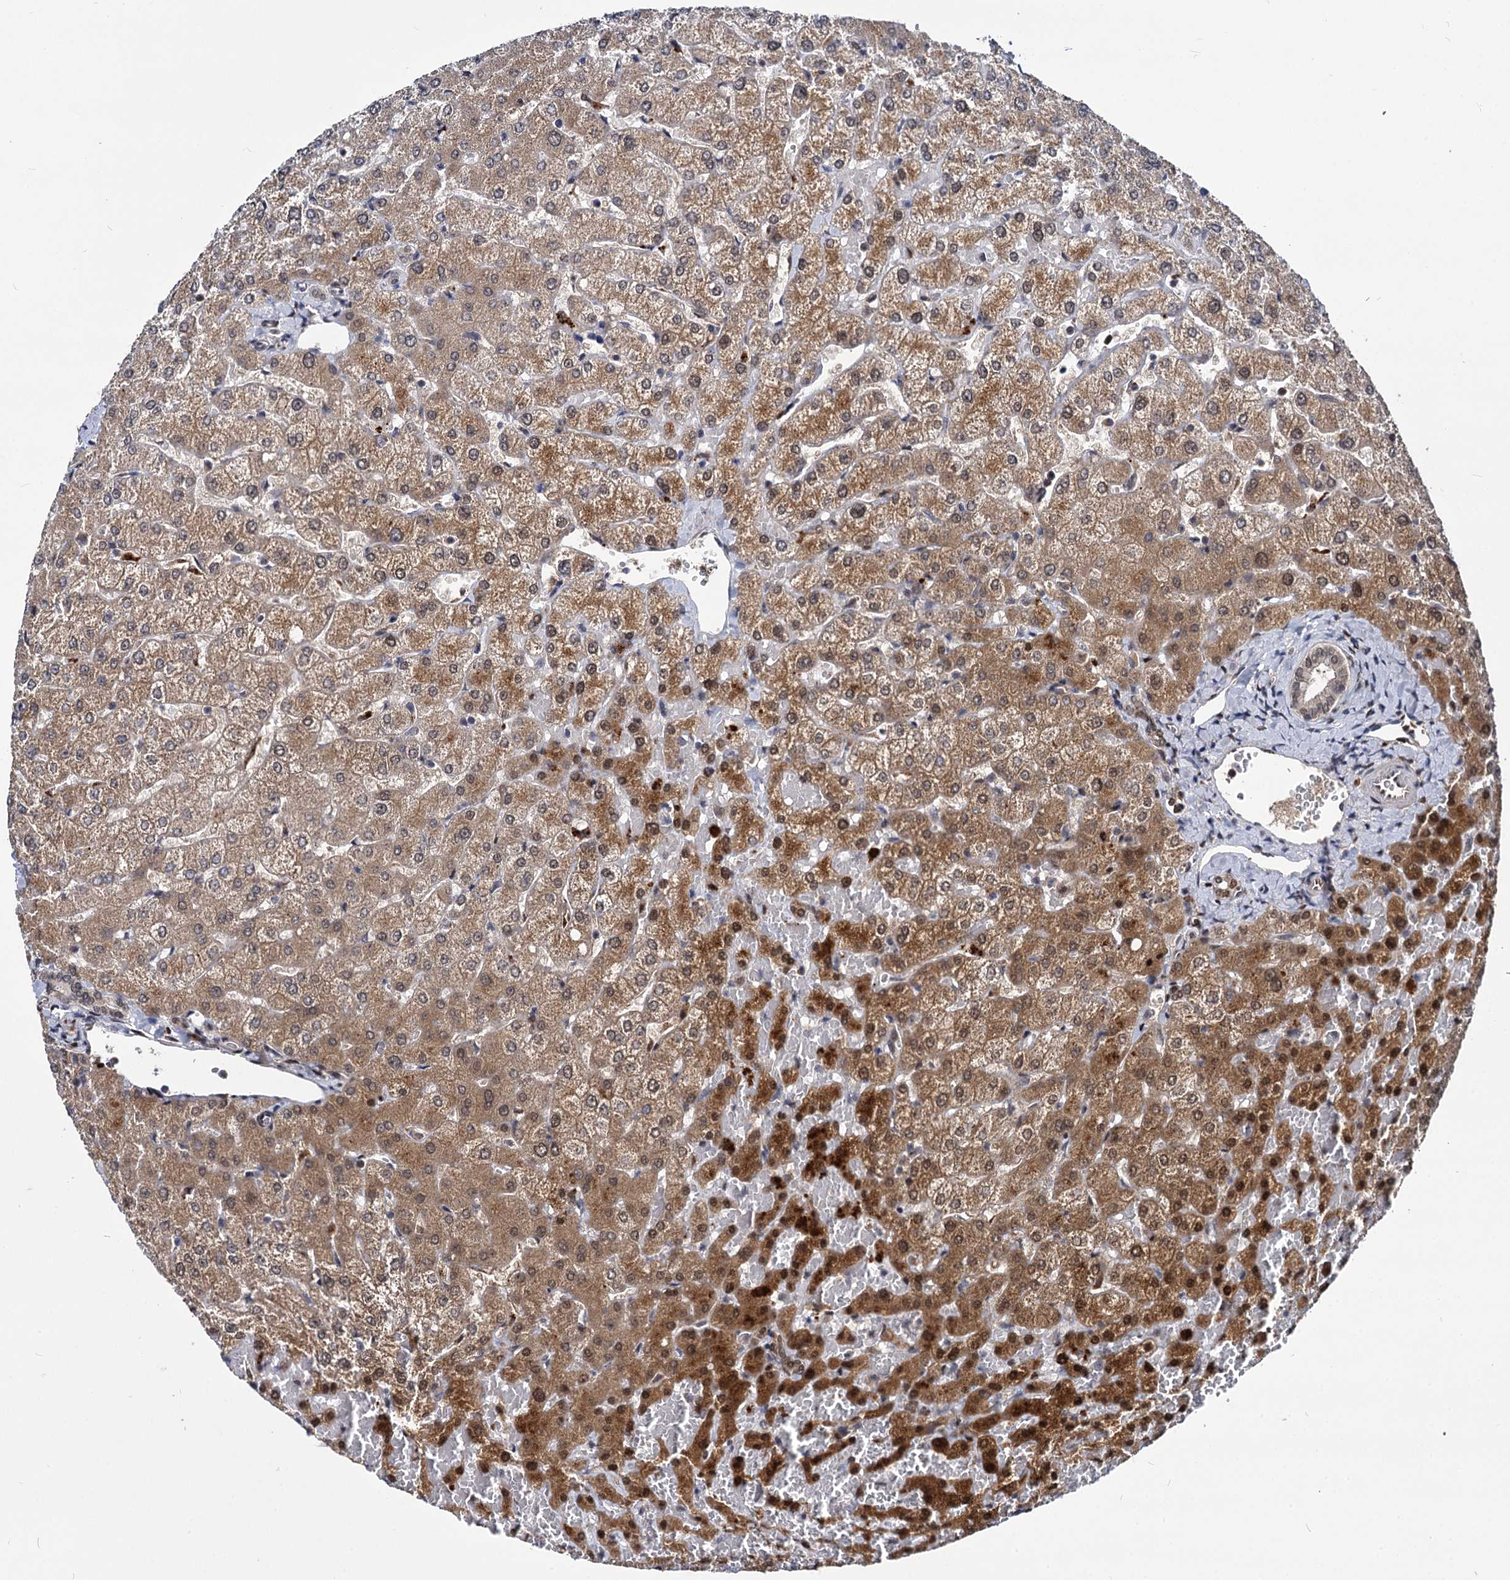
{"staining": {"intensity": "moderate", "quantity": ">75%", "location": "nuclear"}, "tissue": "liver", "cell_type": "Cholangiocytes", "image_type": "normal", "snomed": [{"axis": "morphology", "description": "Normal tissue, NOS"}, {"axis": "topography", "description": "Liver"}], "caption": "Protein expression analysis of normal liver reveals moderate nuclear expression in about >75% of cholangiocytes.", "gene": "MAML2", "patient": {"sex": "female", "age": 54}}